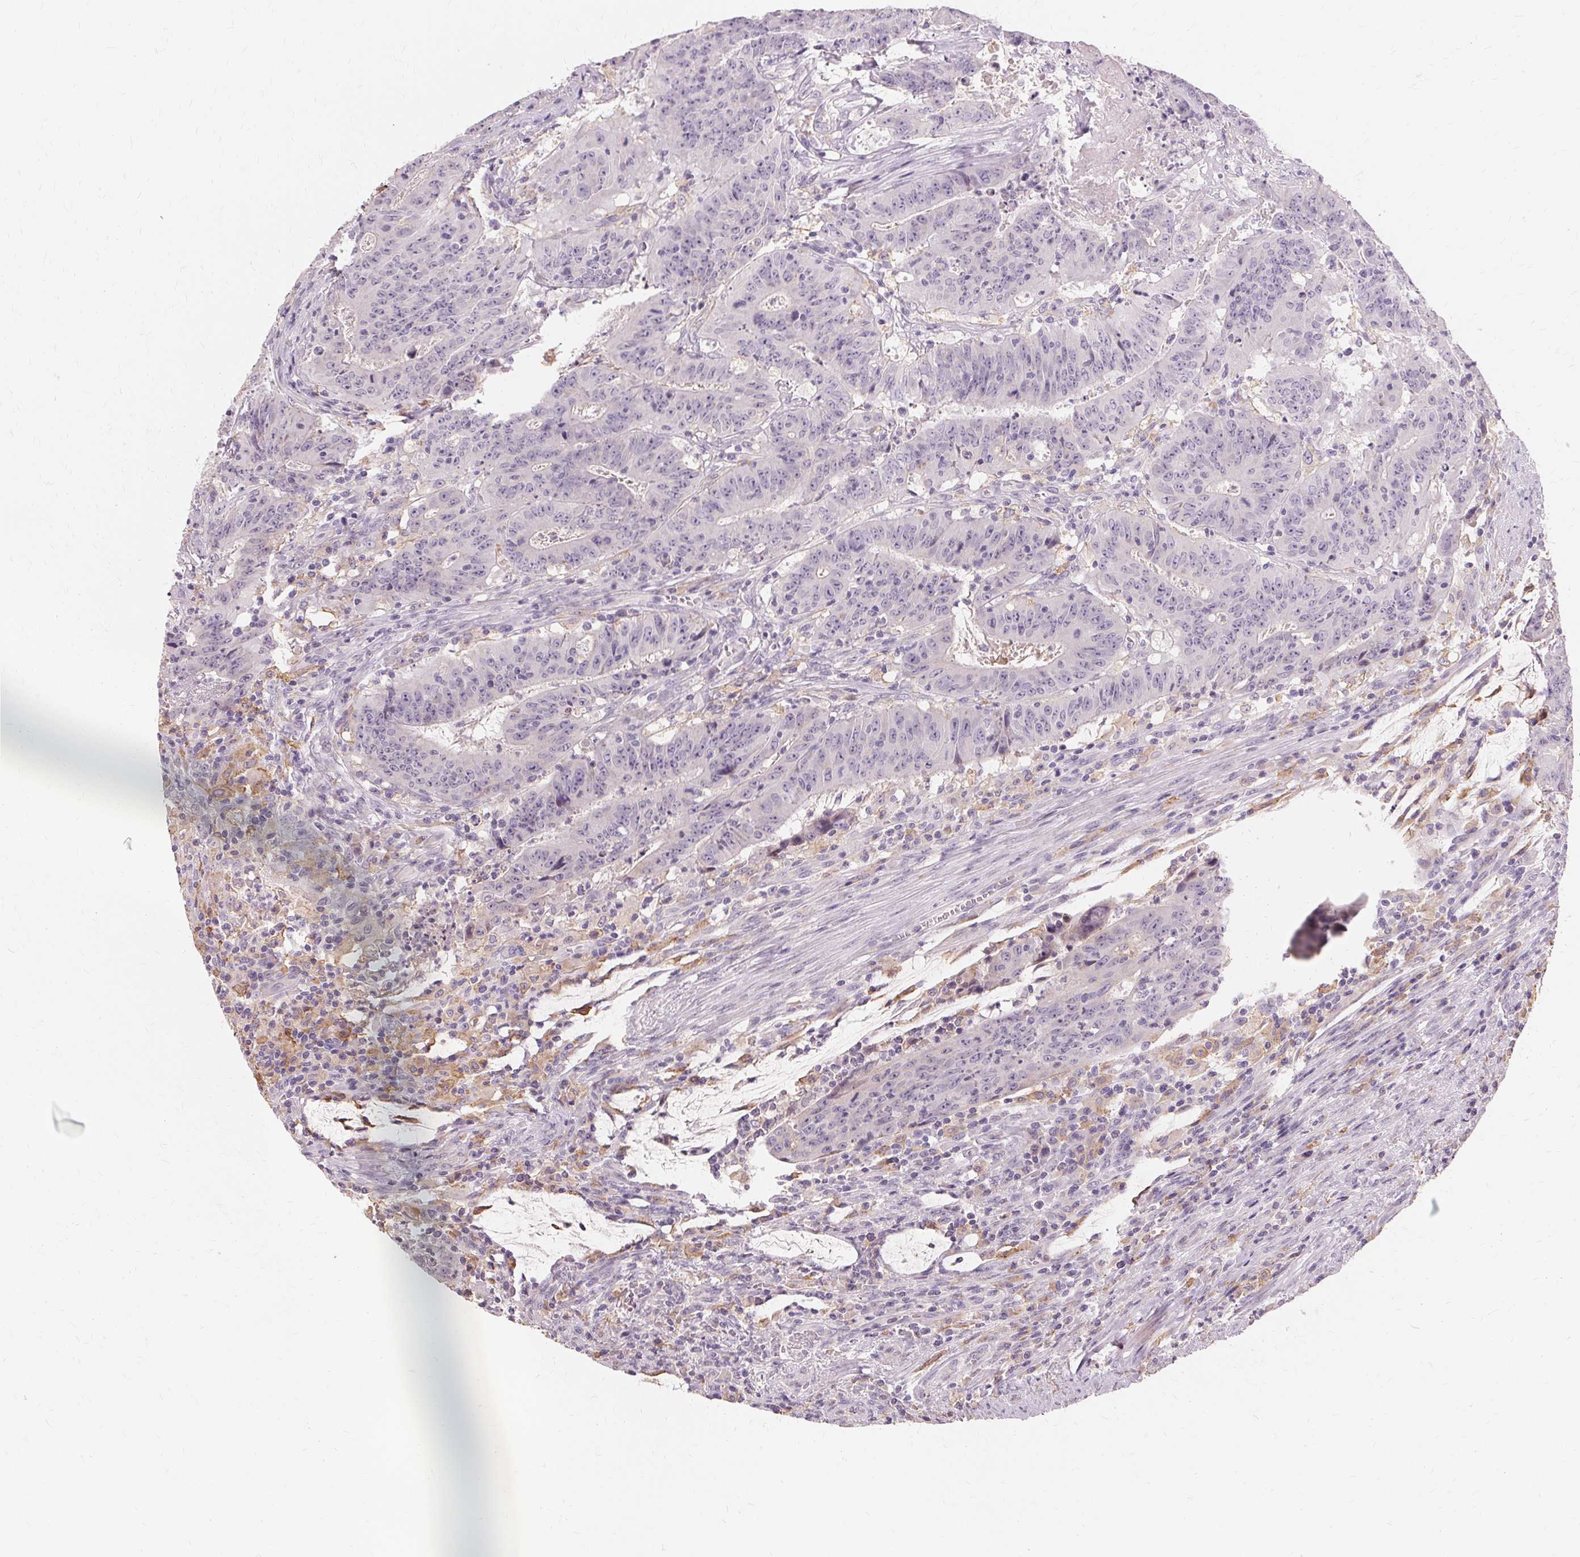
{"staining": {"intensity": "negative", "quantity": "none", "location": "none"}, "tissue": "colorectal cancer", "cell_type": "Tumor cells", "image_type": "cancer", "snomed": [{"axis": "morphology", "description": "Adenocarcinoma, NOS"}, {"axis": "topography", "description": "Colon"}], "caption": "Tumor cells show no significant protein expression in adenocarcinoma (colorectal).", "gene": "IFNGR1", "patient": {"sex": "male", "age": 33}}